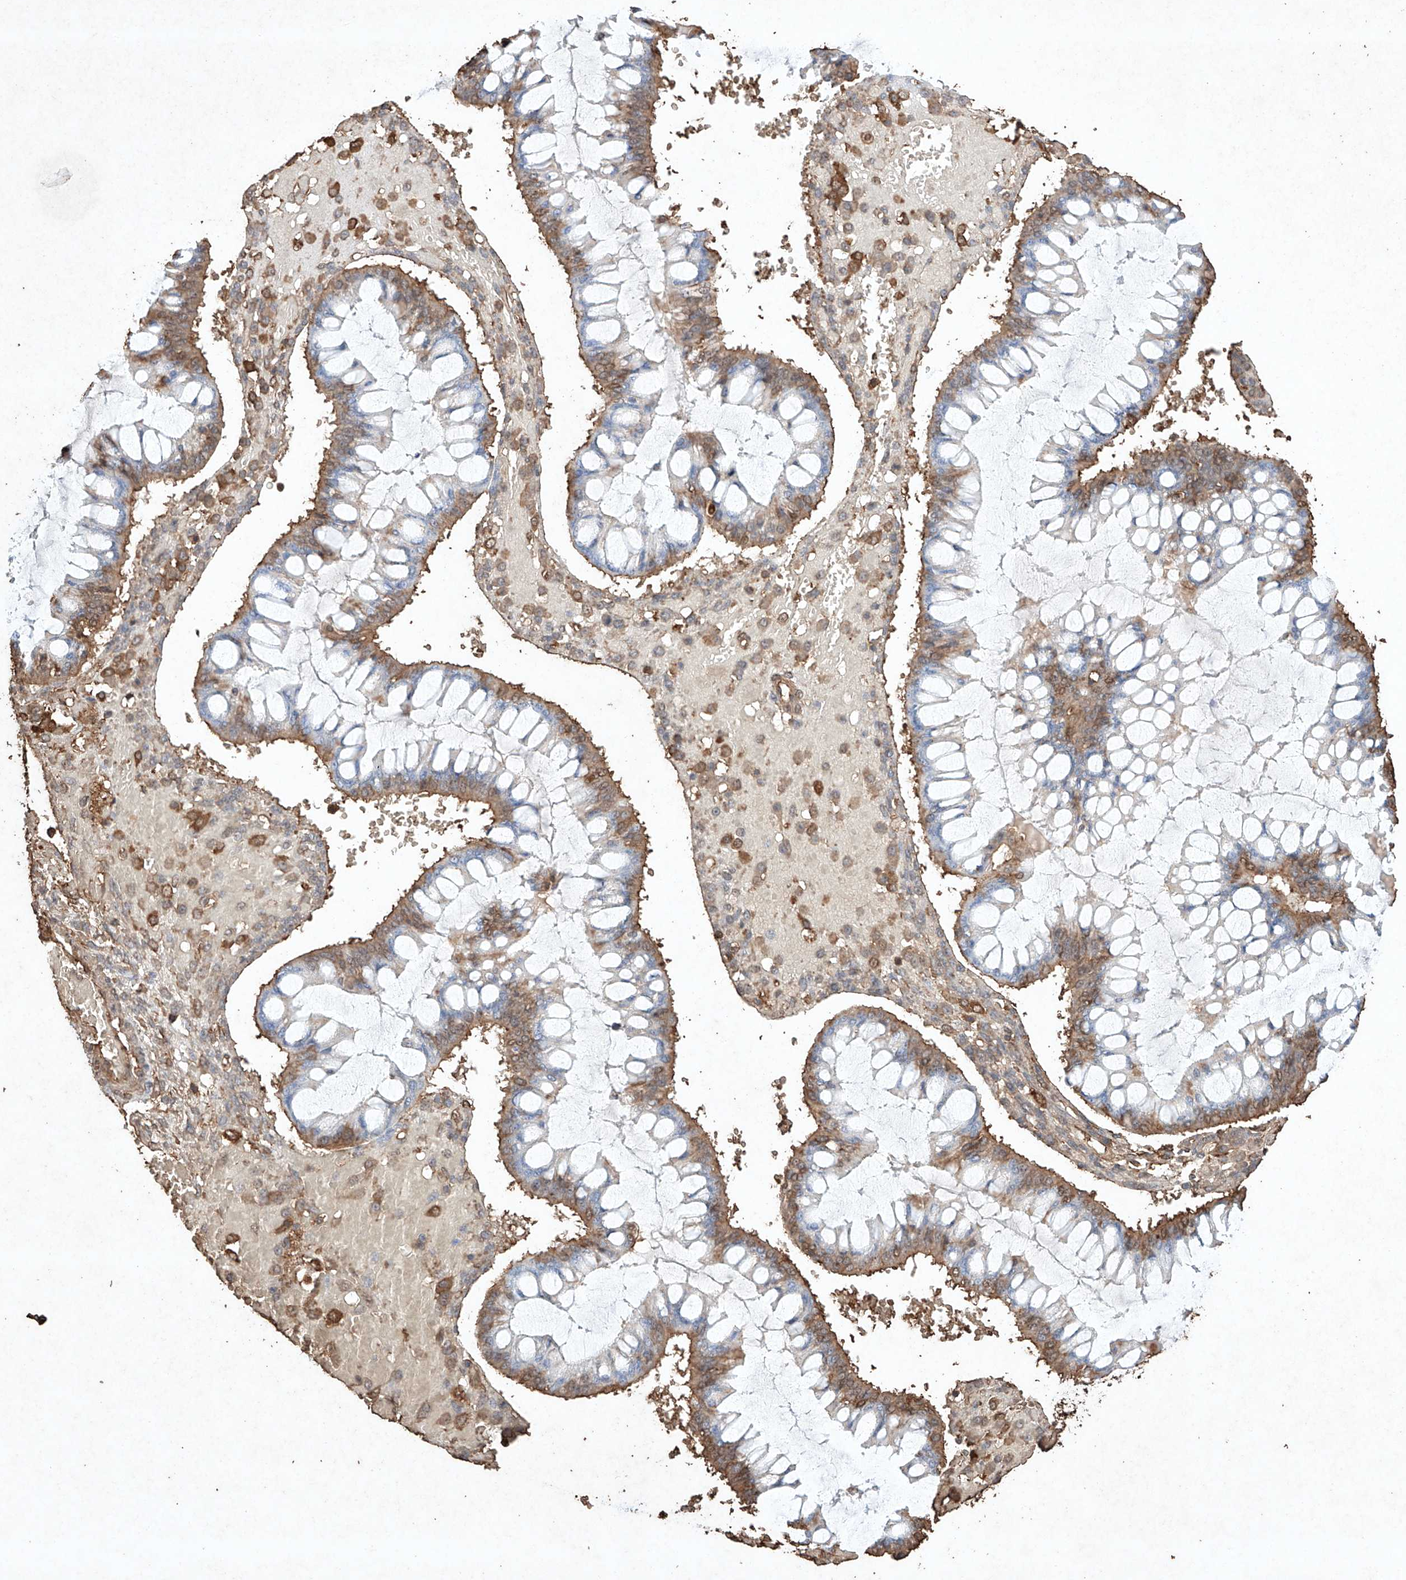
{"staining": {"intensity": "moderate", "quantity": ">75%", "location": "cytoplasmic/membranous"}, "tissue": "ovarian cancer", "cell_type": "Tumor cells", "image_type": "cancer", "snomed": [{"axis": "morphology", "description": "Cystadenocarcinoma, mucinous, NOS"}, {"axis": "topography", "description": "Ovary"}], "caption": "Immunohistochemistry (IHC) micrograph of human ovarian mucinous cystadenocarcinoma stained for a protein (brown), which reveals medium levels of moderate cytoplasmic/membranous expression in about >75% of tumor cells.", "gene": "M6PR", "patient": {"sex": "female", "age": 73}}